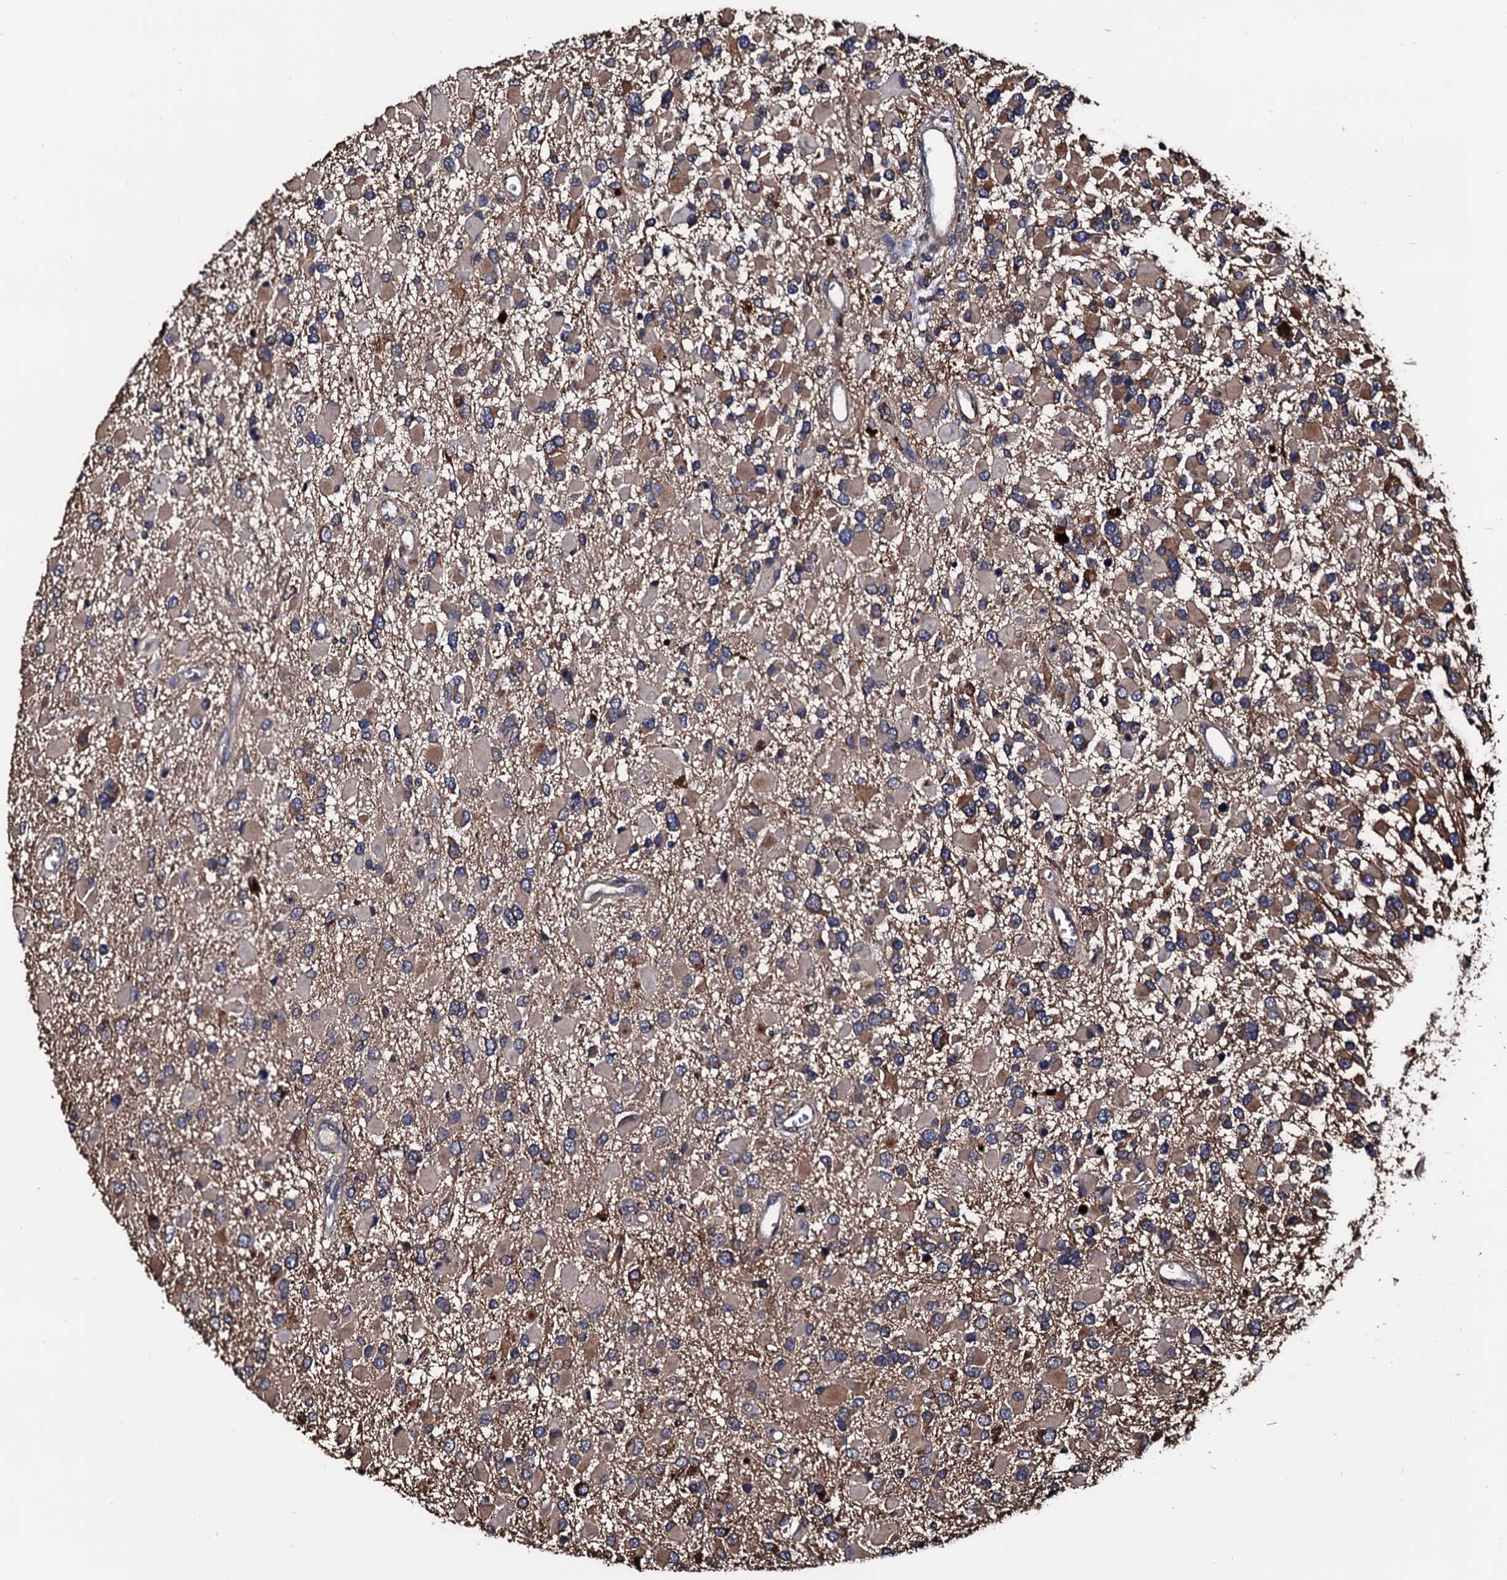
{"staining": {"intensity": "moderate", "quantity": "25%-75%", "location": "cytoplasmic/membranous"}, "tissue": "glioma", "cell_type": "Tumor cells", "image_type": "cancer", "snomed": [{"axis": "morphology", "description": "Glioma, malignant, High grade"}, {"axis": "topography", "description": "Brain"}], "caption": "IHC photomicrograph of neoplastic tissue: human malignant glioma (high-grade) stained using immunohistochemistry displays medium levels of moderate protein expression localized specifically in the cytoplasmic/membranous of tumor cells, appearing as a cytoplasmic/membranous brown color.", "gene": "N4BP1", "patient": {"sex": "male", "age": 53}}